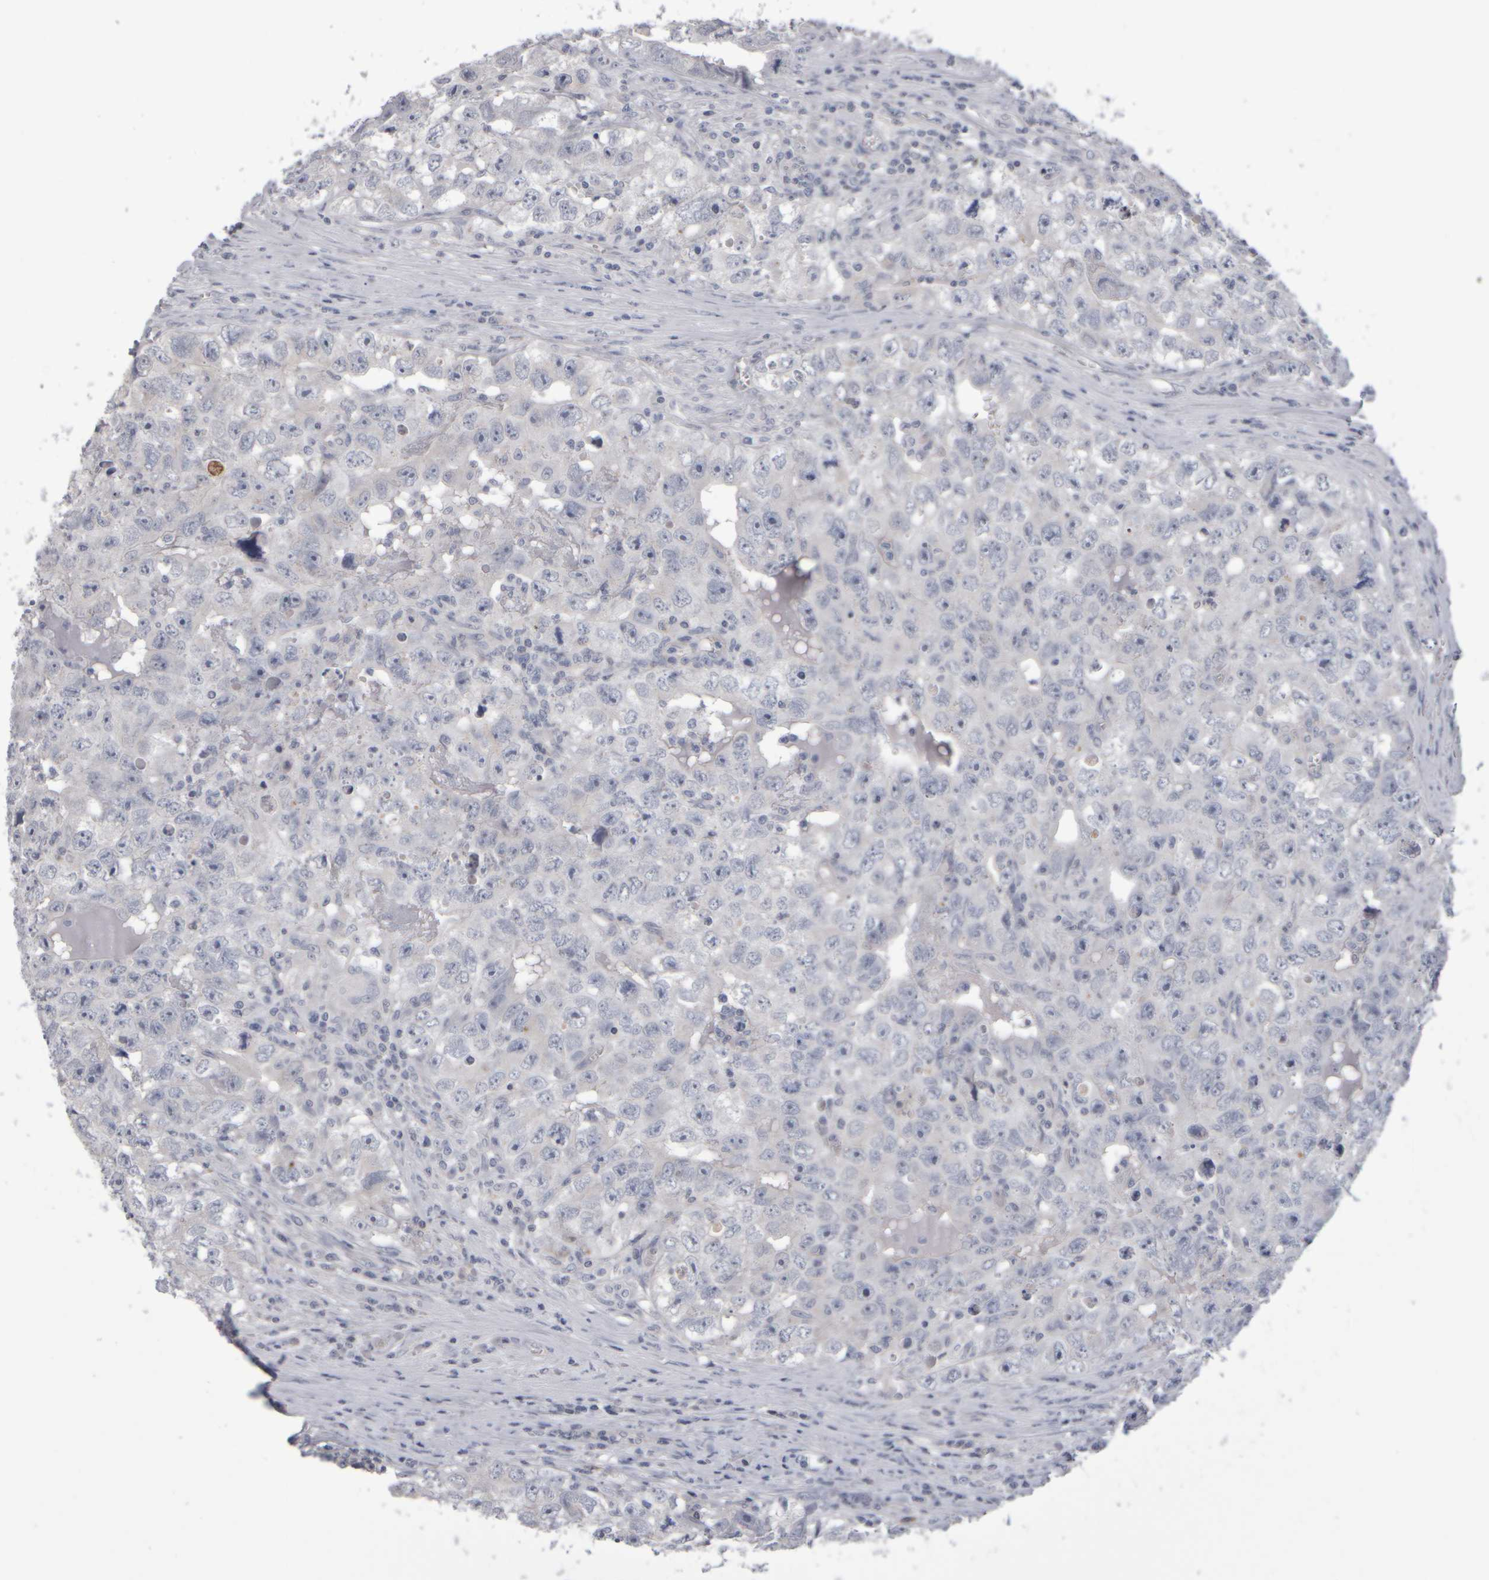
{"staining": {"intensity": "negative", "quantity": "none", "location": "none"}, "tissue": "testis cancer", "cell_type": "Tumor cells", "image_type": "cancer", "snomed": [{"axis": "morphology", "description": "Seminoma, NOS"}, {"axis": "morphology", "description": "Carcinoma, Embryonal, NOS"}, {"axis": "topography", "description": "Testis"}], "caption": "A micrograph of human testis cancer is negative for staining in tumor cells. Nuclei are stained in blue.", "gene": "EPHX2", "patient": {"sex": "male", "age": 43}}